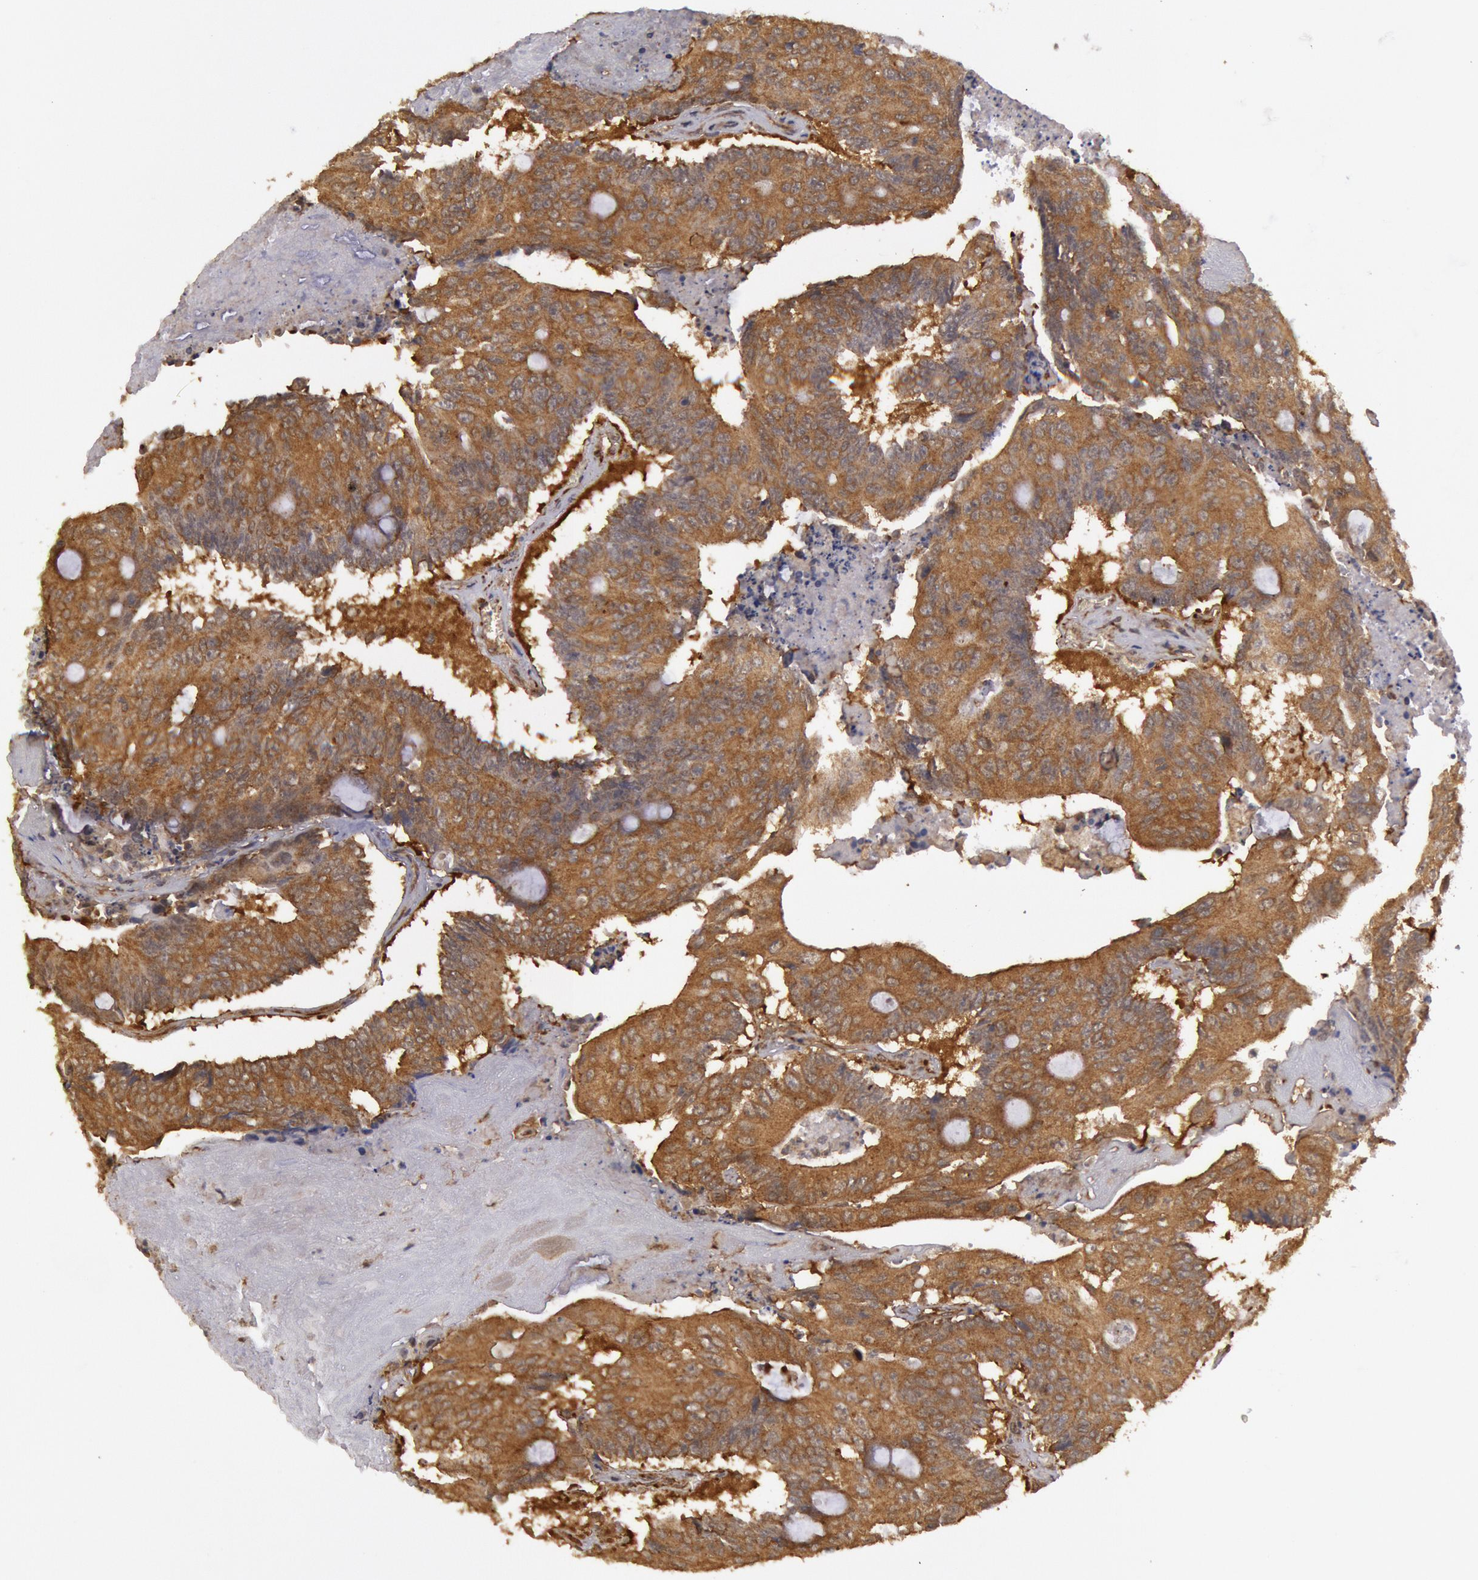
{"staining": {"intensity": "moderate", "quantity": ">75%", "location": "cytoplasmic/membranous"}, "tissue": "colorectal cancer", "cell_type": "Tumor cells", "image_type": "cancer", "snomed": [{"axis": "morphology", "description": "Adenocarcinoma, NOS"}, {"axis": "topography", "description": "Colon"}], "caption": "Immunohistochemistry staining of colorectal adenocarcinoma, which shows medium levels of moderate cytoplasmic/membranous expression in approximately >75% of tumor cells indicating moderate cytoplasmic/membranous protein expression. The staining was performed using DAB (3,3'-diaminobenzidine) (brown) for protein detection and nuclei were counterstained in hematoxylin (blue).", "gene": "USP14", "patient": {"sex": "male", "age": 65}}